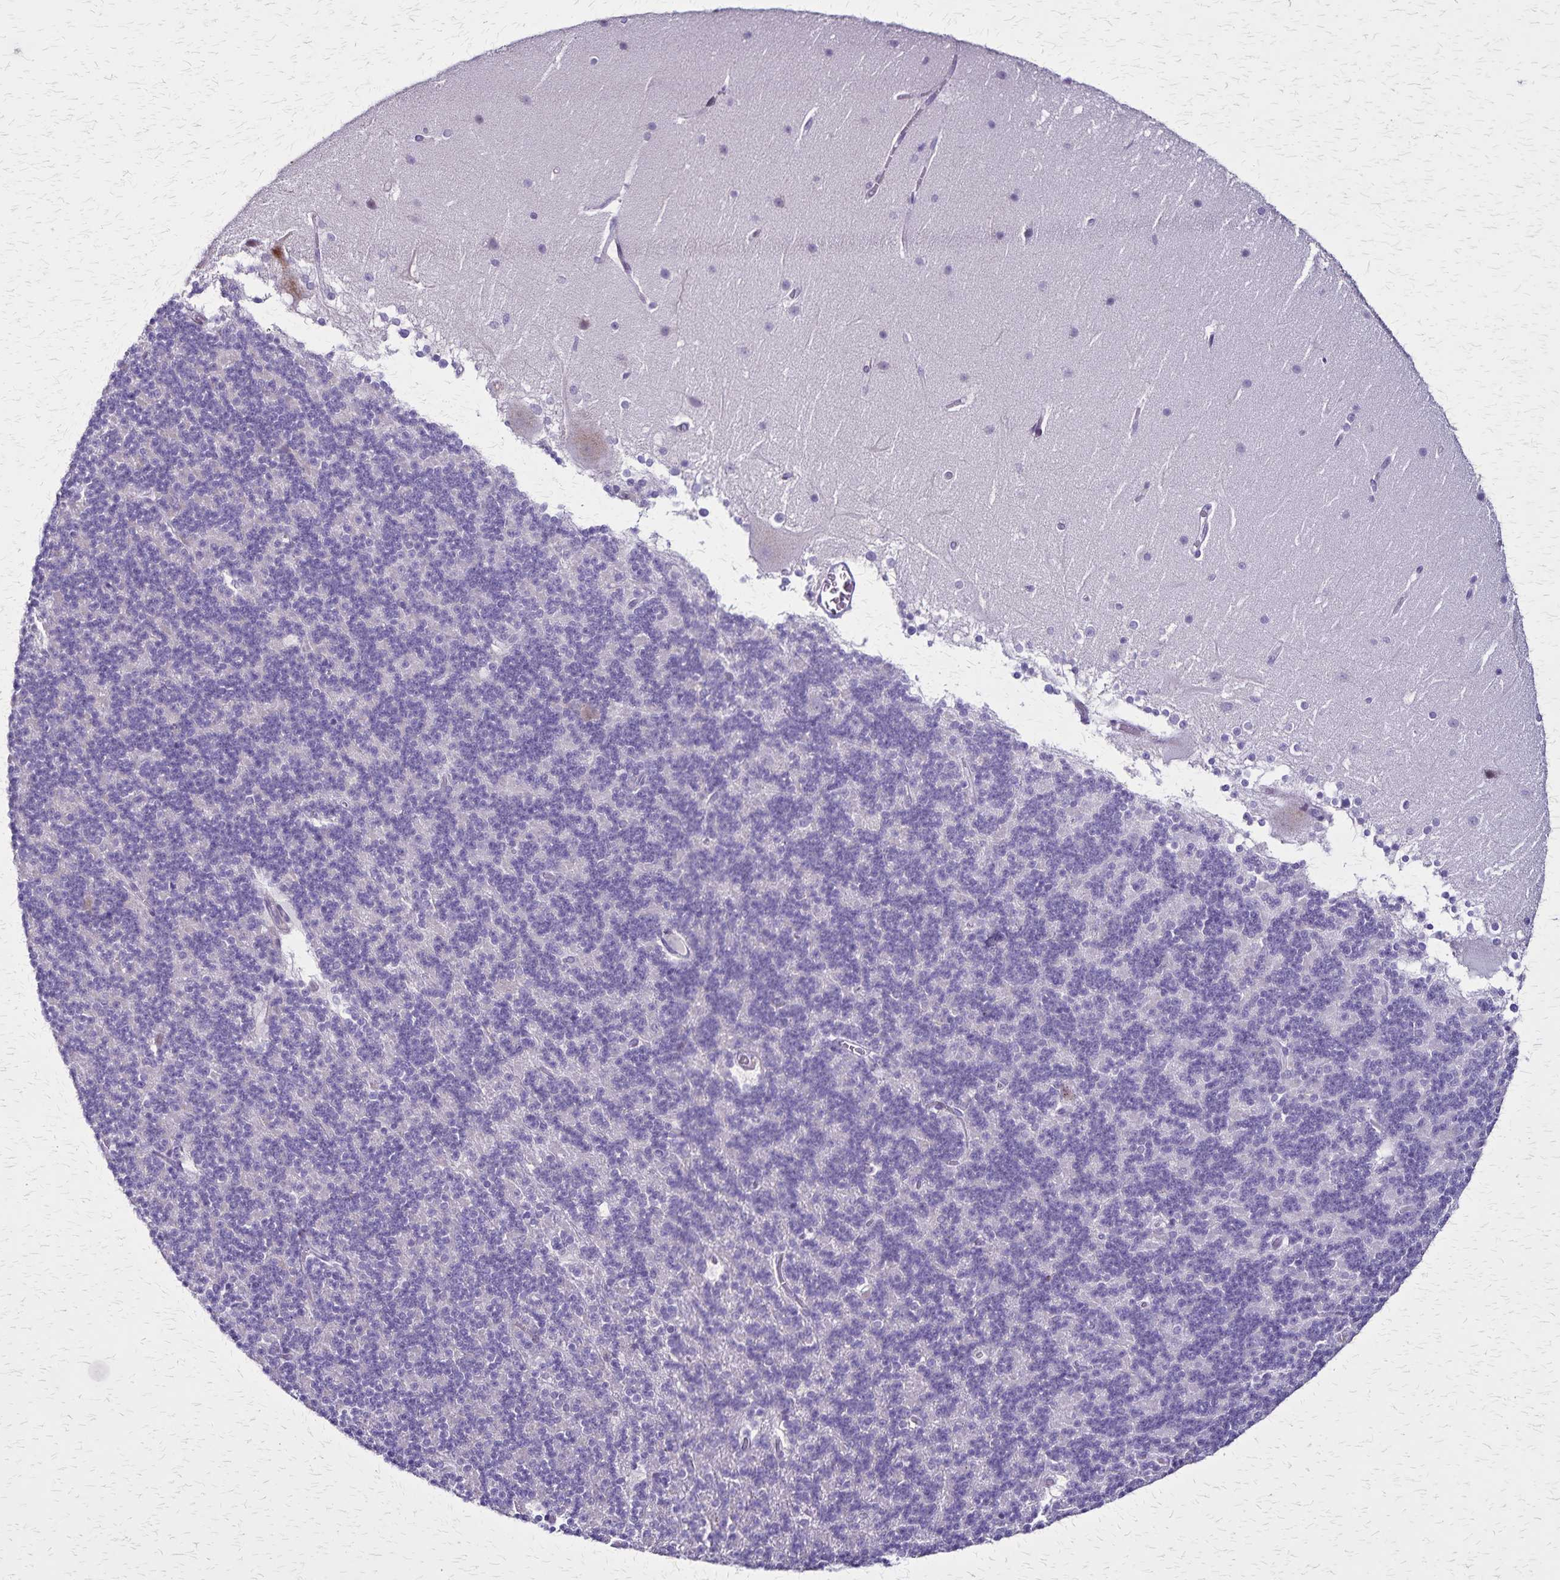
{"staining": {"intensity": "negative", "quantity": "none", "location": "none"}, "tissue": "cerebellum", "cell_type": "Cells in granular layer", "image_type": "normal", "snomed": [{"axis": "morphology", "description": "Normal tissue, NOS"}, {"axis": "topography", "description": "Cerebellum"}], "caption": "The photomicrograph exhibits no staining of cells in granular layer in normal cerebellum. (DAB immunohistochemistry visualized using brightfield microscopy, high magnification).", "gene": "OR51B5", "patient": {"sex": "female", "age": 19}}